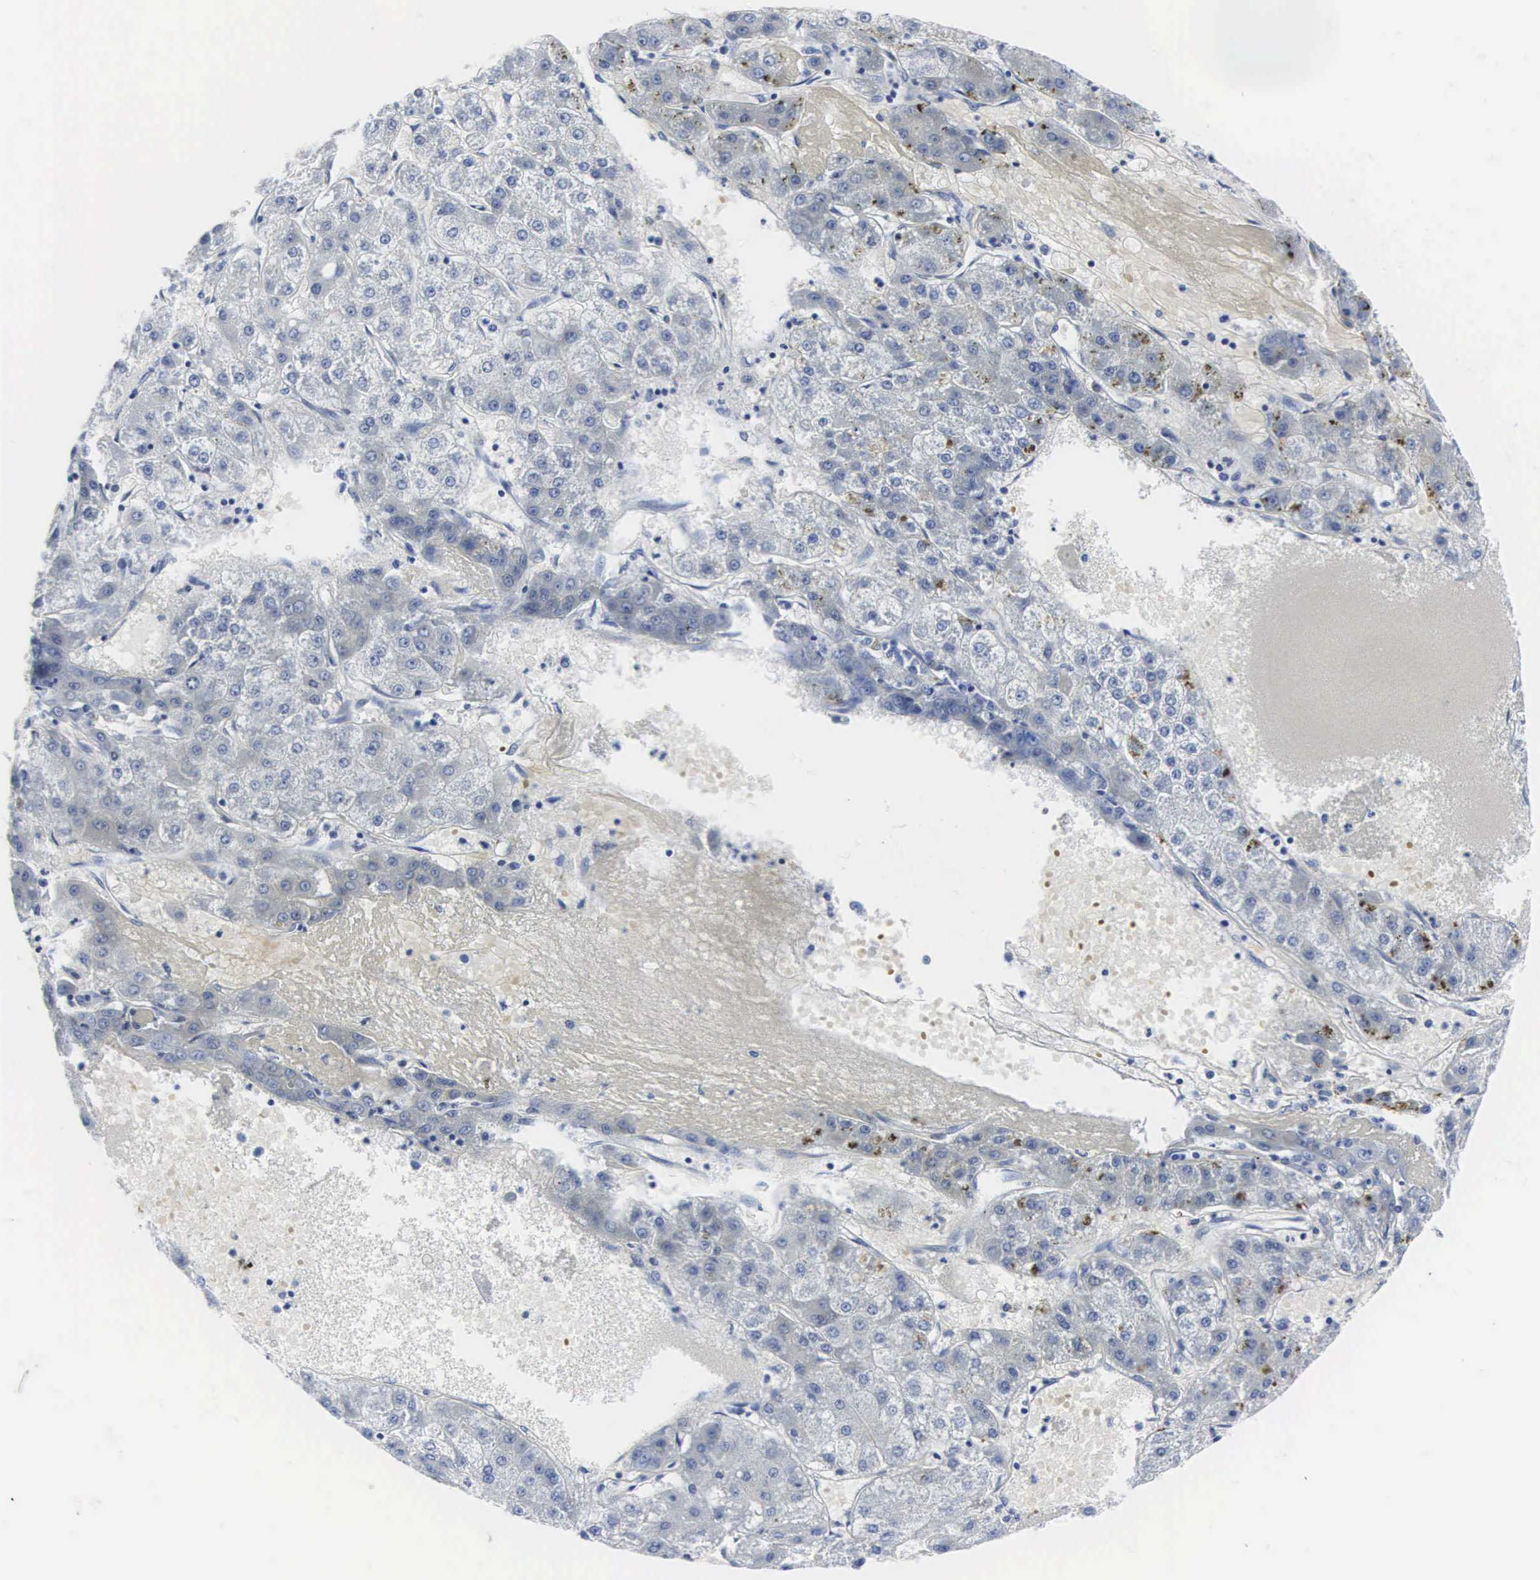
{"staining": {"intensity": "negative", "quantity": "none", "location": "none"}, "tissue": "liver cancer", "cell_type": "Tumor cells", "image_type": "cancer", "snomed": [{"axis": "morphology", "description": "Carcinoma, Hepatocellular, NOS"}, {"axis": "topography", "description": "Liver"}], "caption": "IHC of human liver cancer displays no positivity in tumor cells.", "gene": "ENO2", "patient": {"sex": "female", "age": 52}}